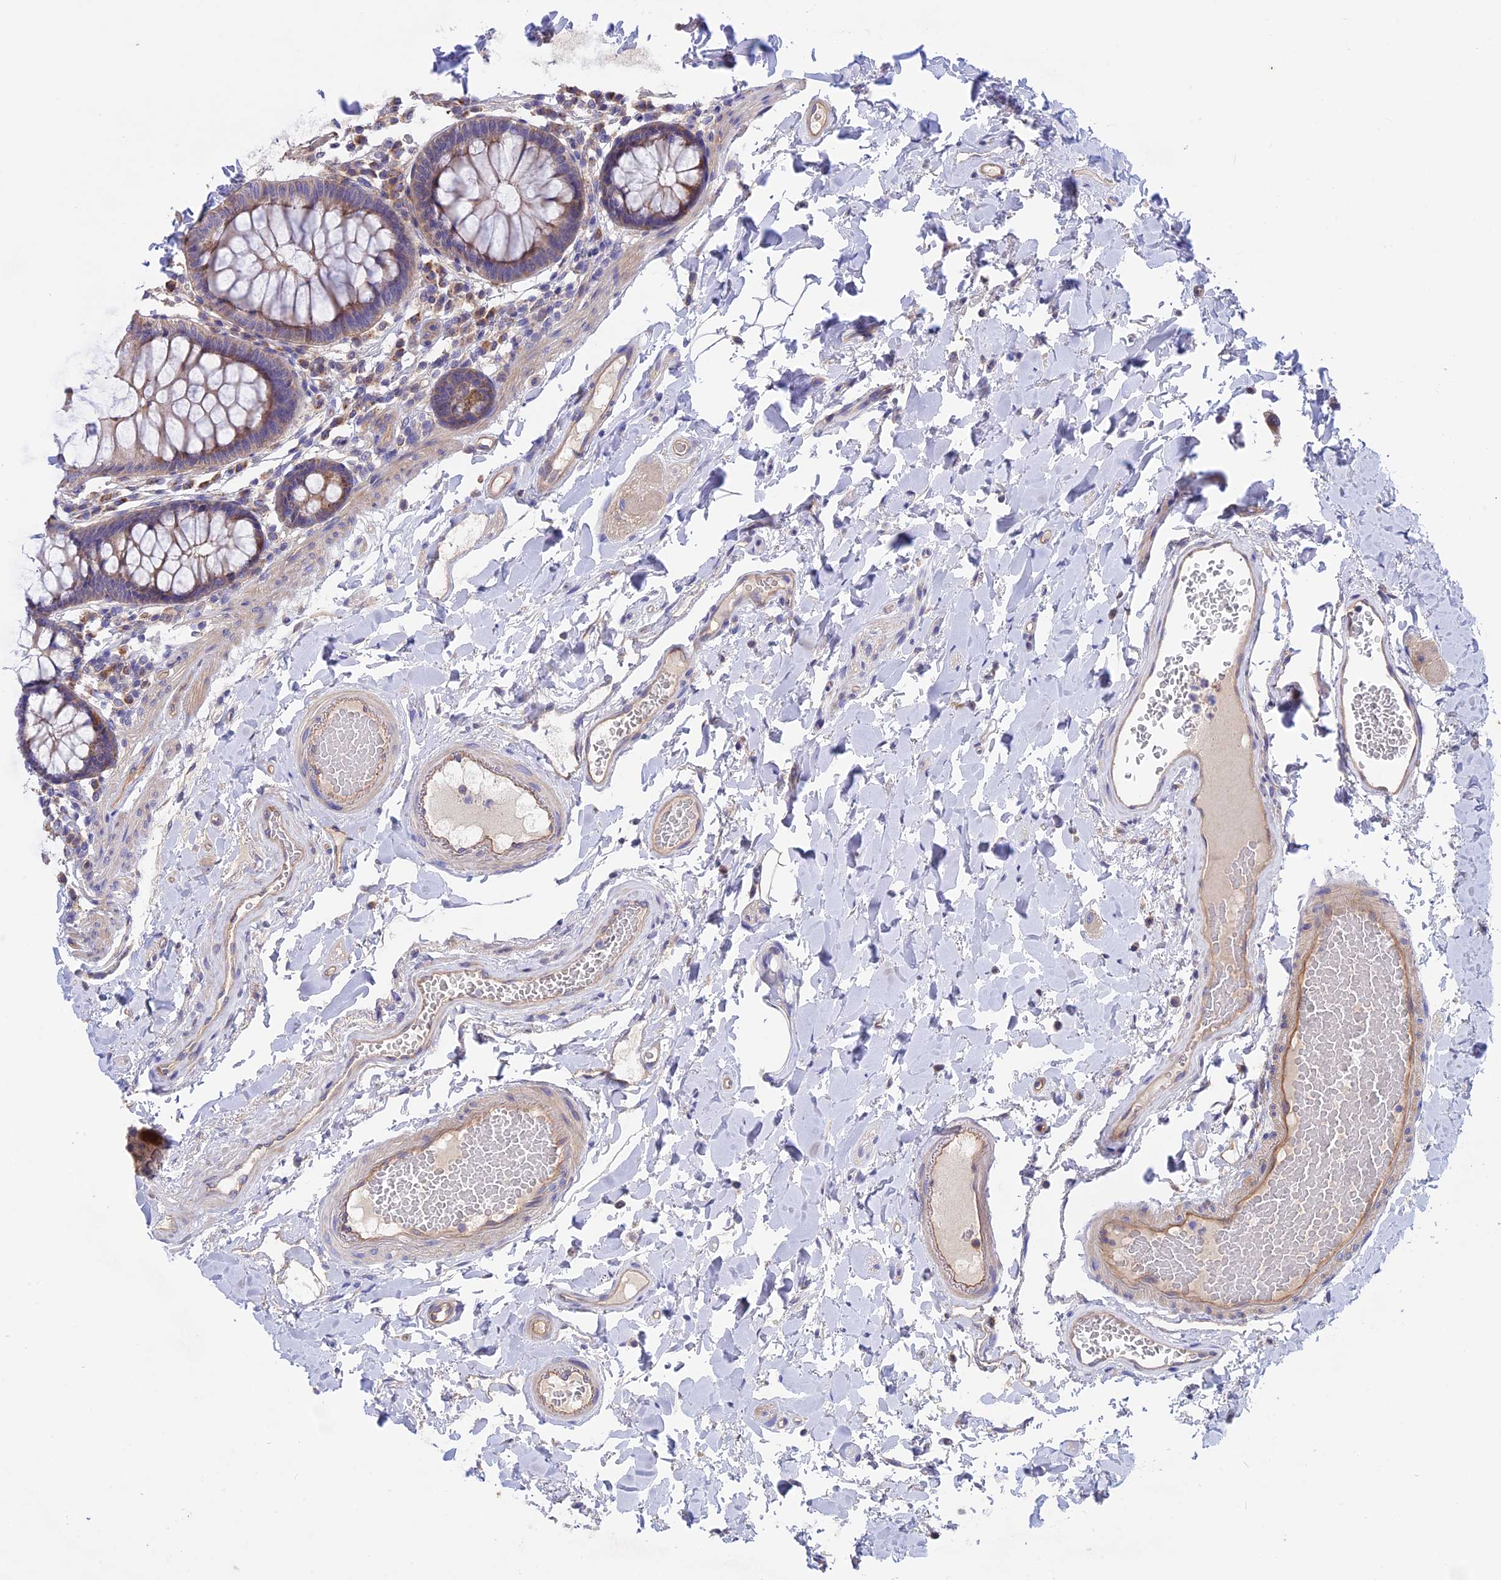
{"staining": {"intensity": "weak", "quantity": ">75%", "location": "cytoplasmic/membranous"}, "tissue": "colon", "cell_type": "Endothelial cells", "image_type": "normal", "snomed": [{"axis": "morphology", "description": "Normal tissue, NOS"}, {"axis": "topography", "description": "Colon"}], "caption": "A low amount of weak cytoplasmic/membranous staining is present in approximately >75% of endothelial cells in unremarkable colon. Using DAB (brown) and hematoxylin (blue) stains, captured at high magnification using brightfield microscopy.", "gene": "HYCC1", "patient": {"sex": "male", "age": 84}}